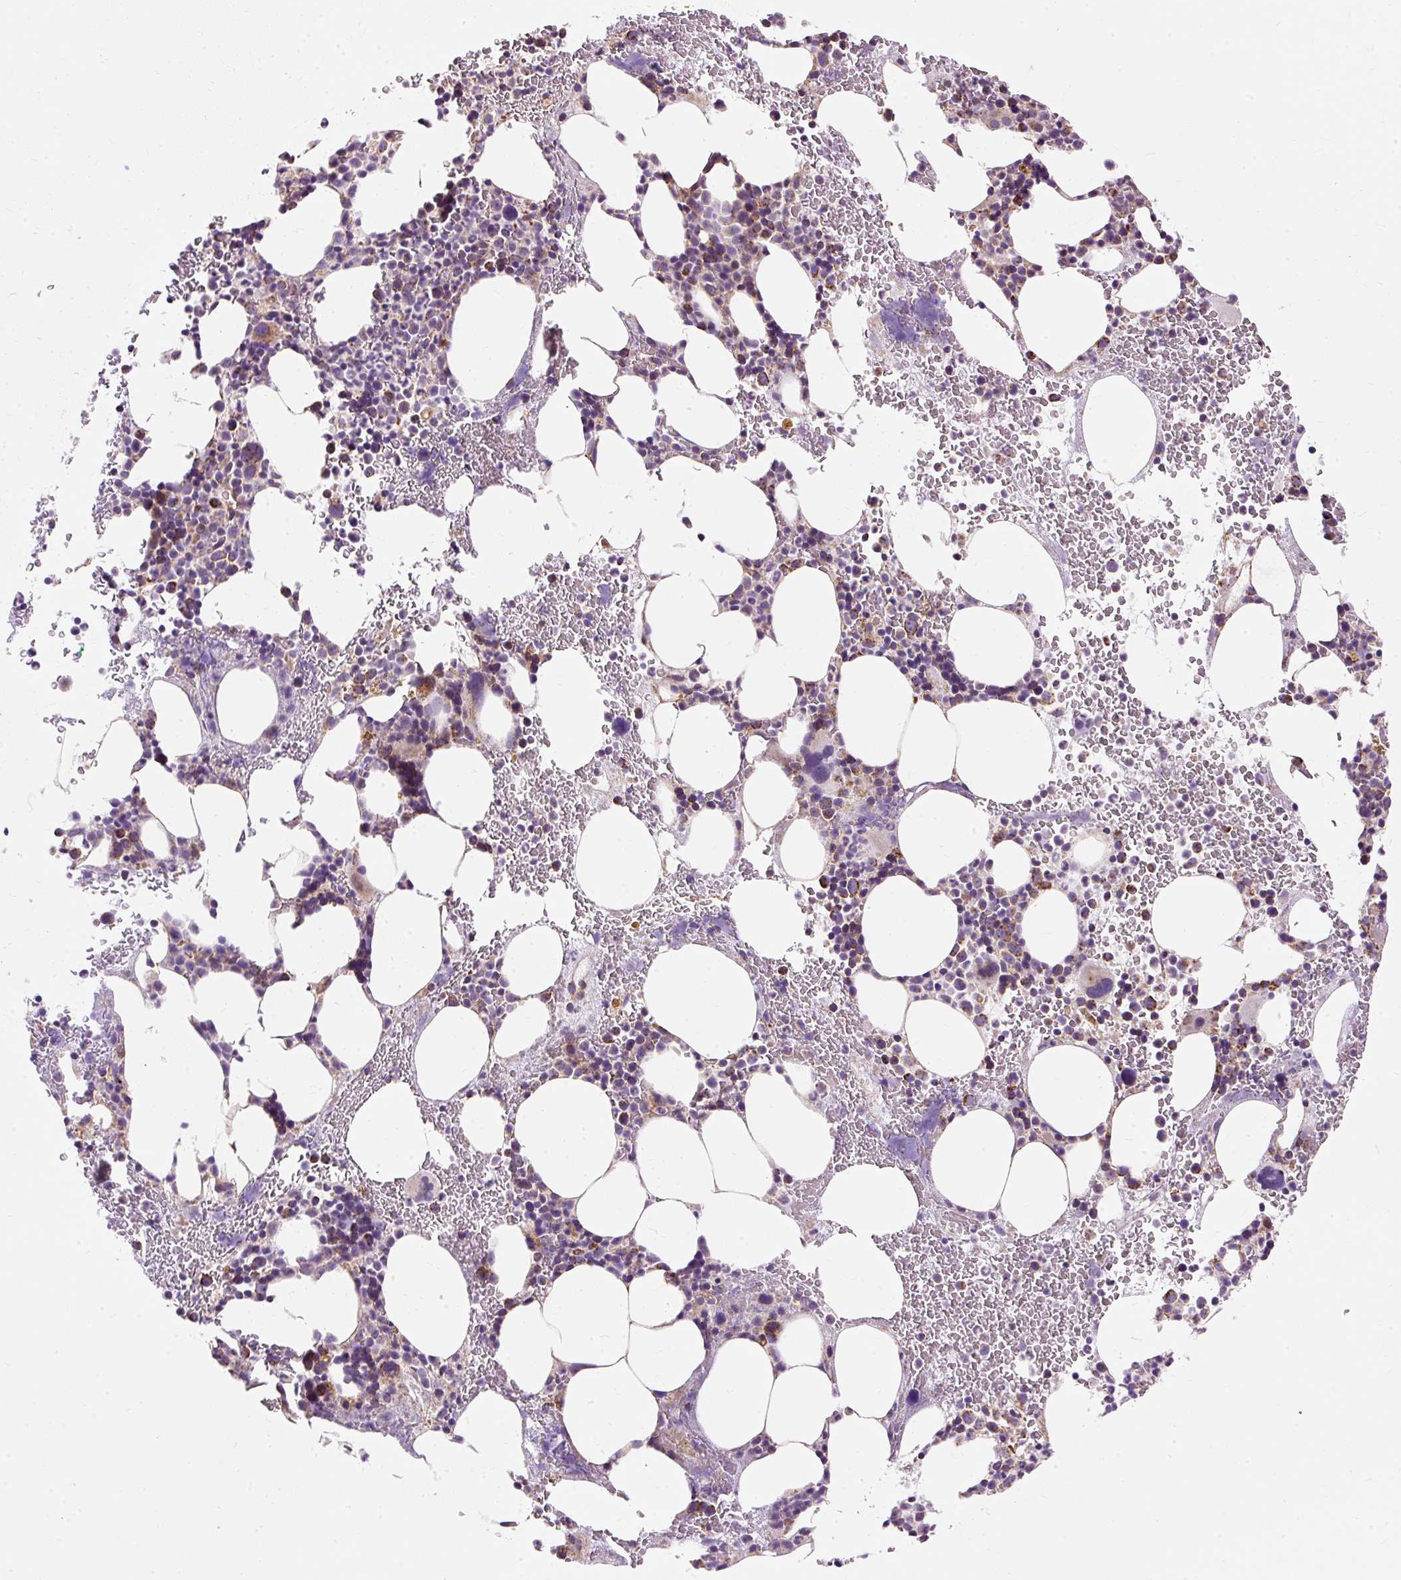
{"staining": {"intensity": "moderate", "quantity": "25%-75%", "location": "cytoplasmic/membranous"}, "tissue": "bone marrow", "cell_type": "Hematopoietic cells", "image_type": "normal", "snomed": [{"axis": "morphology", "description": "Normal tissue, NOS"}, {"axis": "topography", "description": "Bone marrow"}], "caption": "A medium amount of moderate cytoplasmic/membranous expression is appreciated in approximately 25%-75% of hematopoietic cells in benign bone marrow.", "gene": "CEP290", "patient": {"sex": "male", "age": 62}}